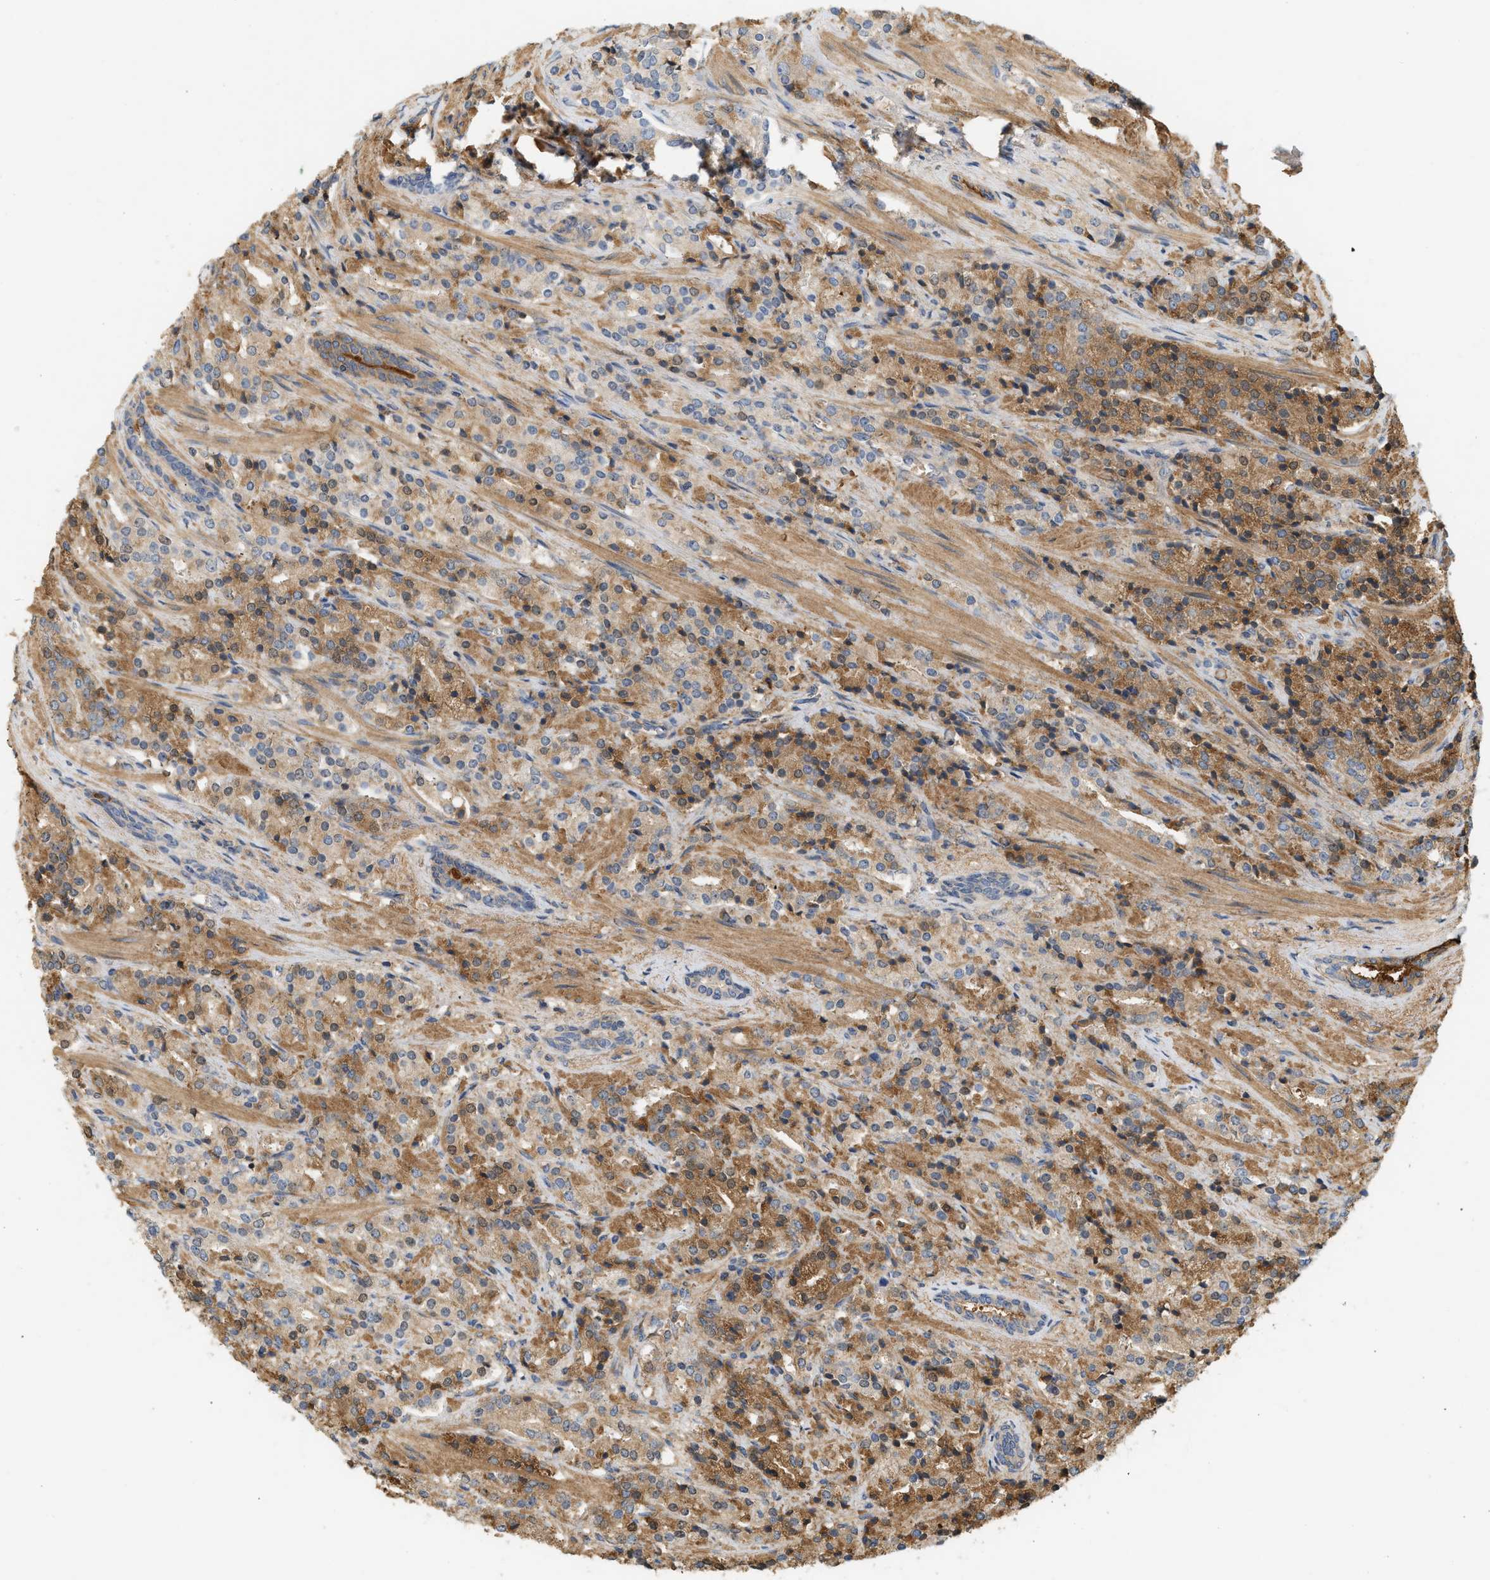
{"staining": {"intensity": "moderate", "quantity": ">75%", "location": "cytoplasmic/membranous"}, "tissue": "prostate cancer", "cell_type": "Tumor cells", "image_type": "cancer", "snomed": [{"axis": "morphology", "description": "Adenocarcinoma, High grade"}, {"axis": "topography", "description": "Prostate"}], "caption": "A histopathology image showing moderate cytoplasmic/membranous positivity in about >75% of tumor cells in prostate cancer (high-grade adenocarcinoma), as visualized by brown immunohistochemical staining.", "gene": "F8", "patient": {"sex": "male", "age": 71}}